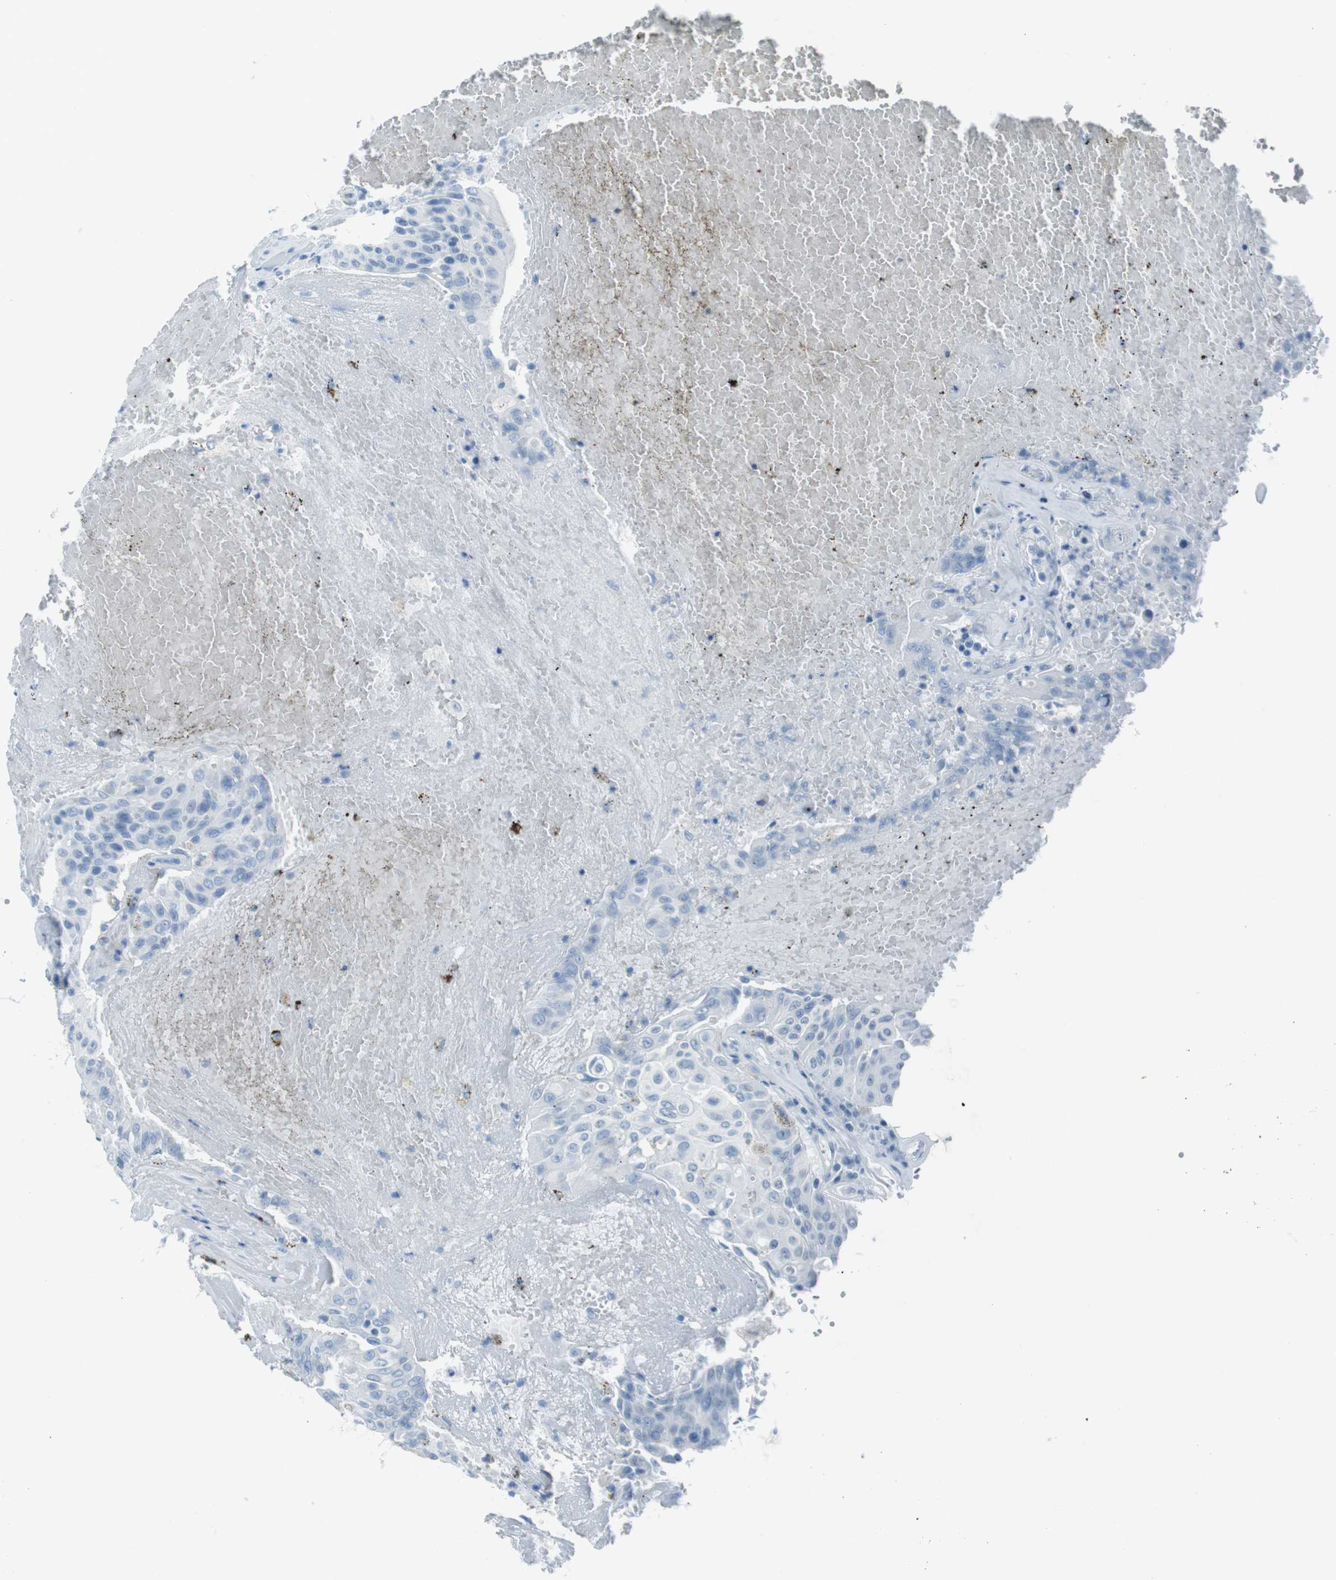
{"staining": {"intensity": "negative", "quantity": "none", "location": "none"}, "tissue": "urothelial cancer", "cell_type": "Tumor cells", "image_type": "cancer", "snomed": [{"axis": "morphology", "description": "Urothelial carcinoma, High grade"}, {"axis": "topography", "description": "Urinary bladder"}], "caption": "An immunohistochemistry image of urothelial carcinoma (high-grade) is shown. There is no staining in tumor cells of urothelial carcinoma (high-grade).", "gene": "TMEM207", "patient": {"sex": "male", "age": 66}}